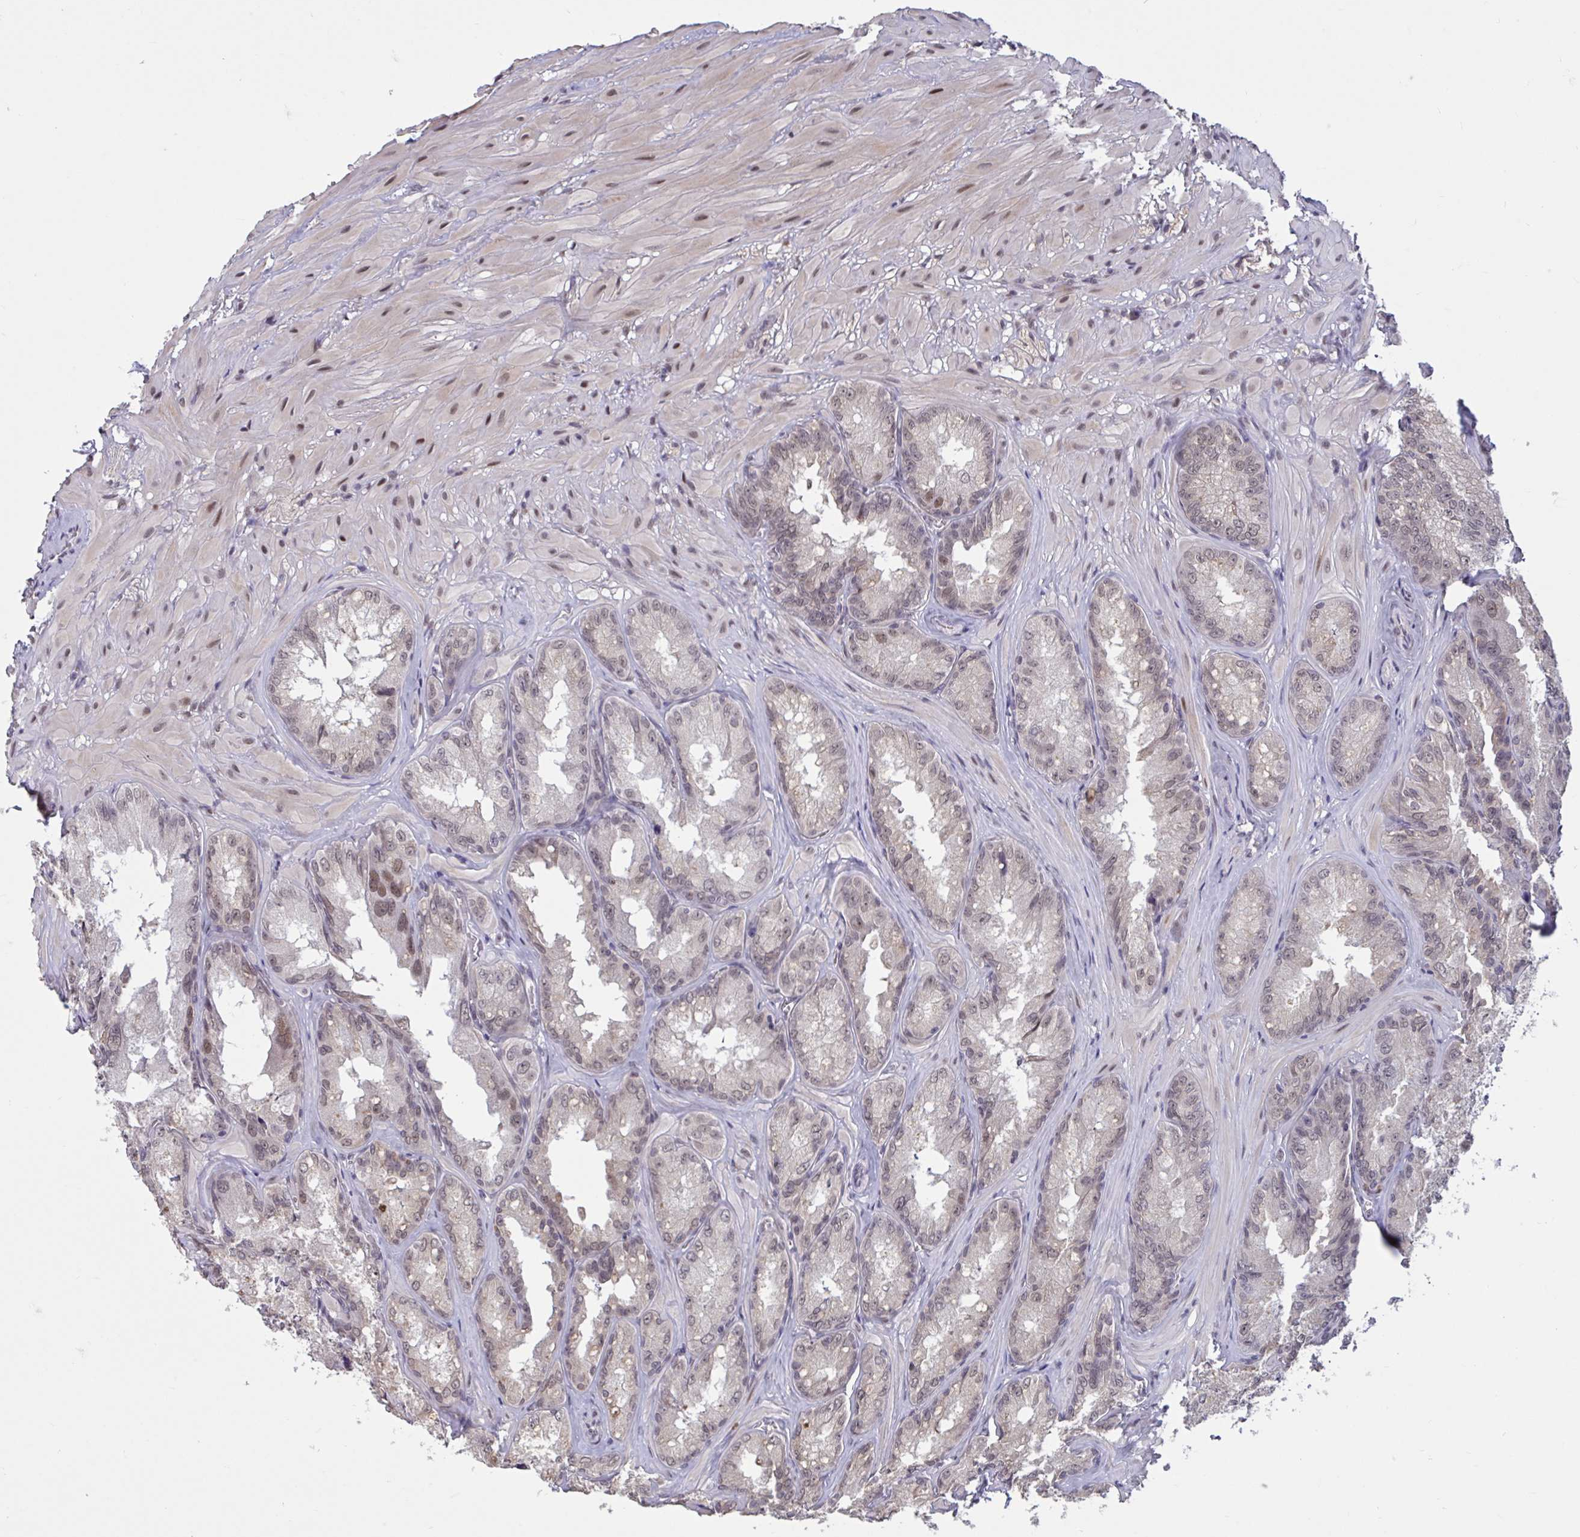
{"staining": {"intensity": "weak", "quantity": "25%-75%", "location": "nuclear"}, "tissue": "seminal vesicle", "cell_type": "Glandular cells", "image_type": "normal", "snomed": [{"axis": "morphology", "description": "Normal tissue, NOS"}, {"axis": "topography", "description": "Seminal veicle"}], "caption": "DAB immunohistochemical staining of normal human seminal vesicle displays weak nuclear protein positivity in approximately 25%-75% of glandular cells. The protein of interest is shown in brown color, while the nuclei are stained blue.", "gene": "ZNF414", "patient": {"sex": "male", "age": 47}}